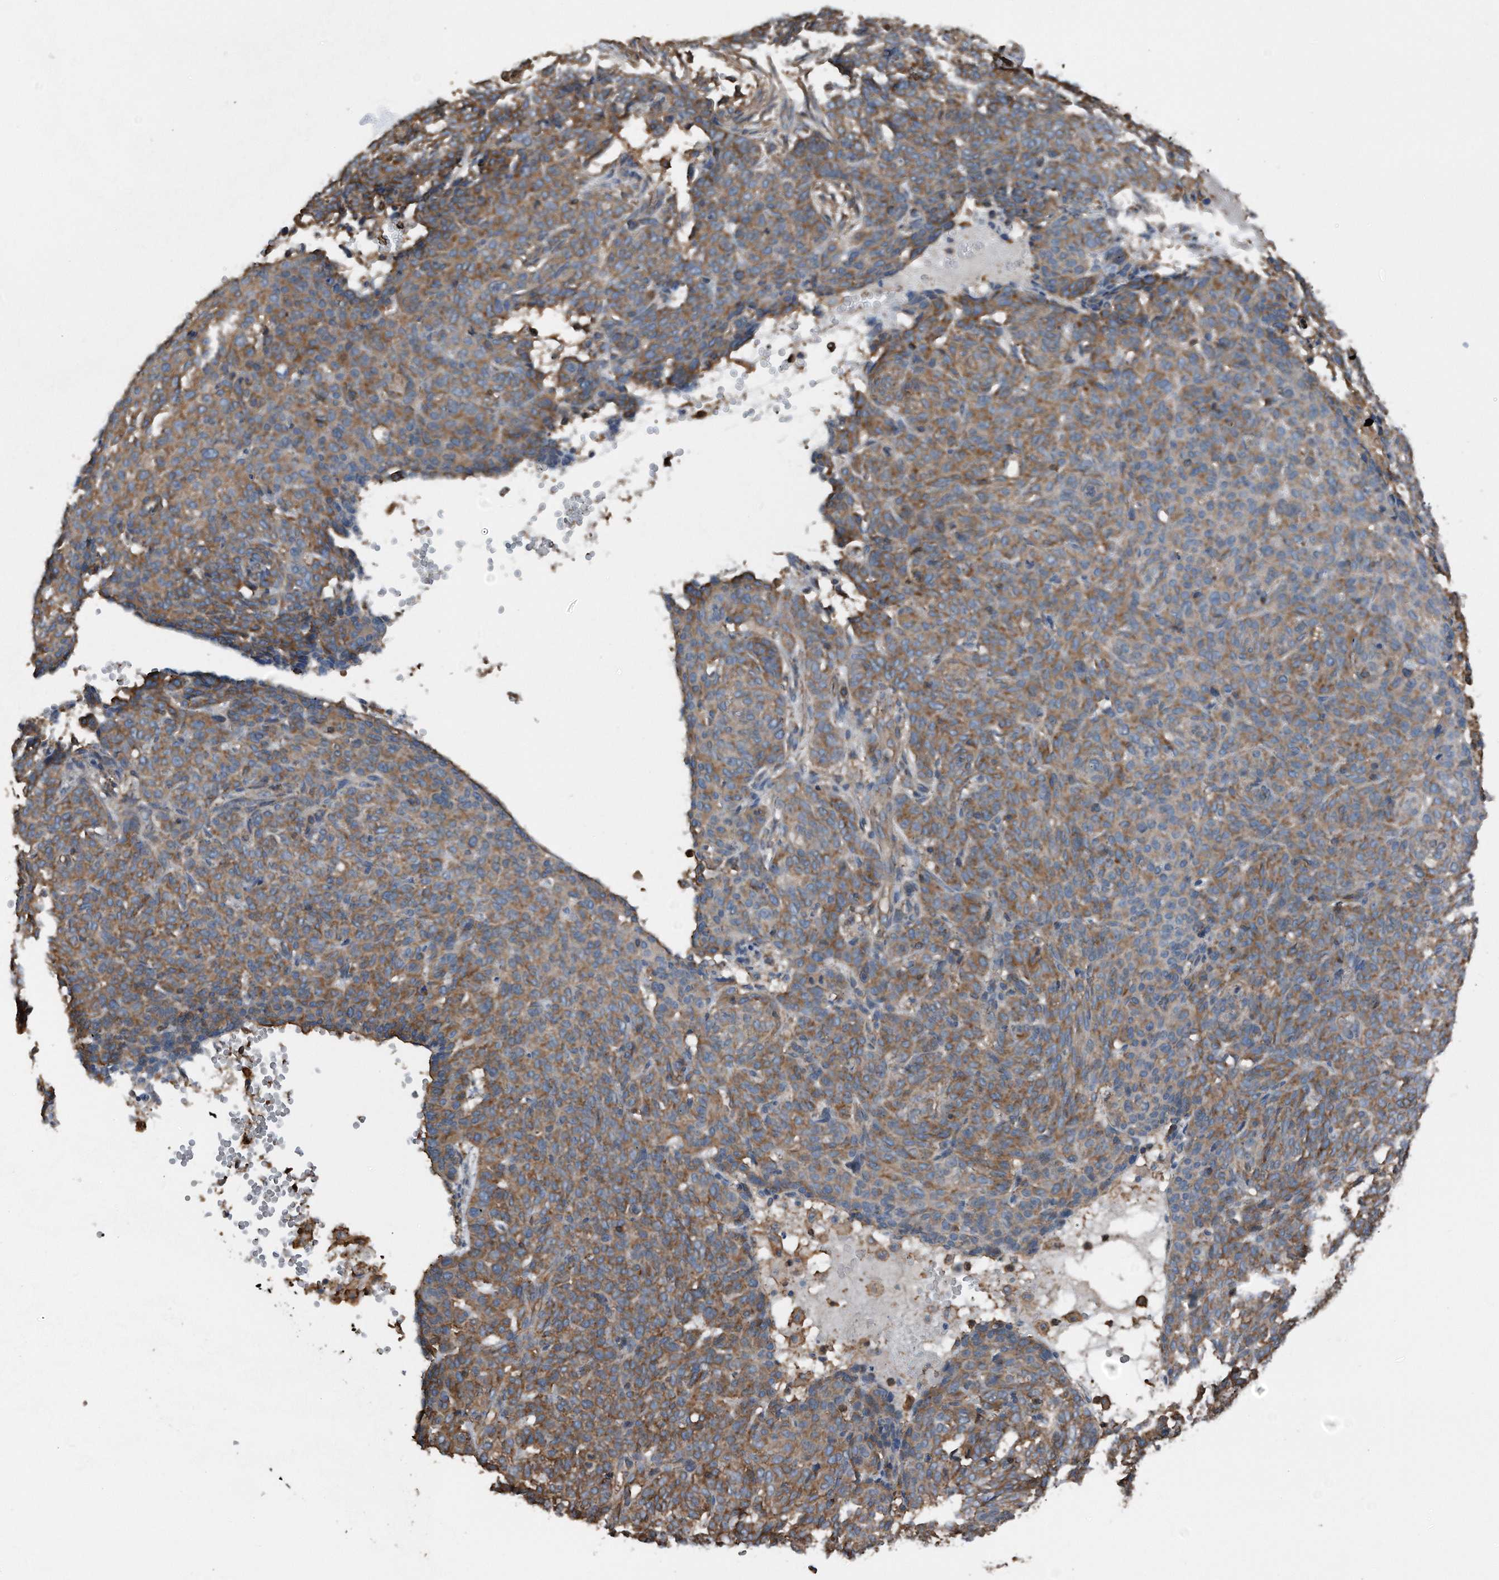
{"staining": {"intensity": "moderate", "quantity": ">75%", "location": "cytoplasmic/membranous"}, "tissue": "skin cancer", "cell_type": "Tumor cells", "image_type": "cancer", "snomed": [{"axis": "morphology", "description": "Basal cell carcinoma"}, {"axis": "topography", "description": "Skin"}], "caption": "Immunohistochemistry (DAB (3,3'-diaminobenzidine)) staining of skin basal cell carcinoma exhibits moderate cytoplasmic/membranous protein positivity in about >75% of tumor cells.", "gene": "RSPO3", "patient": {"sex": "male", "age": 85}}